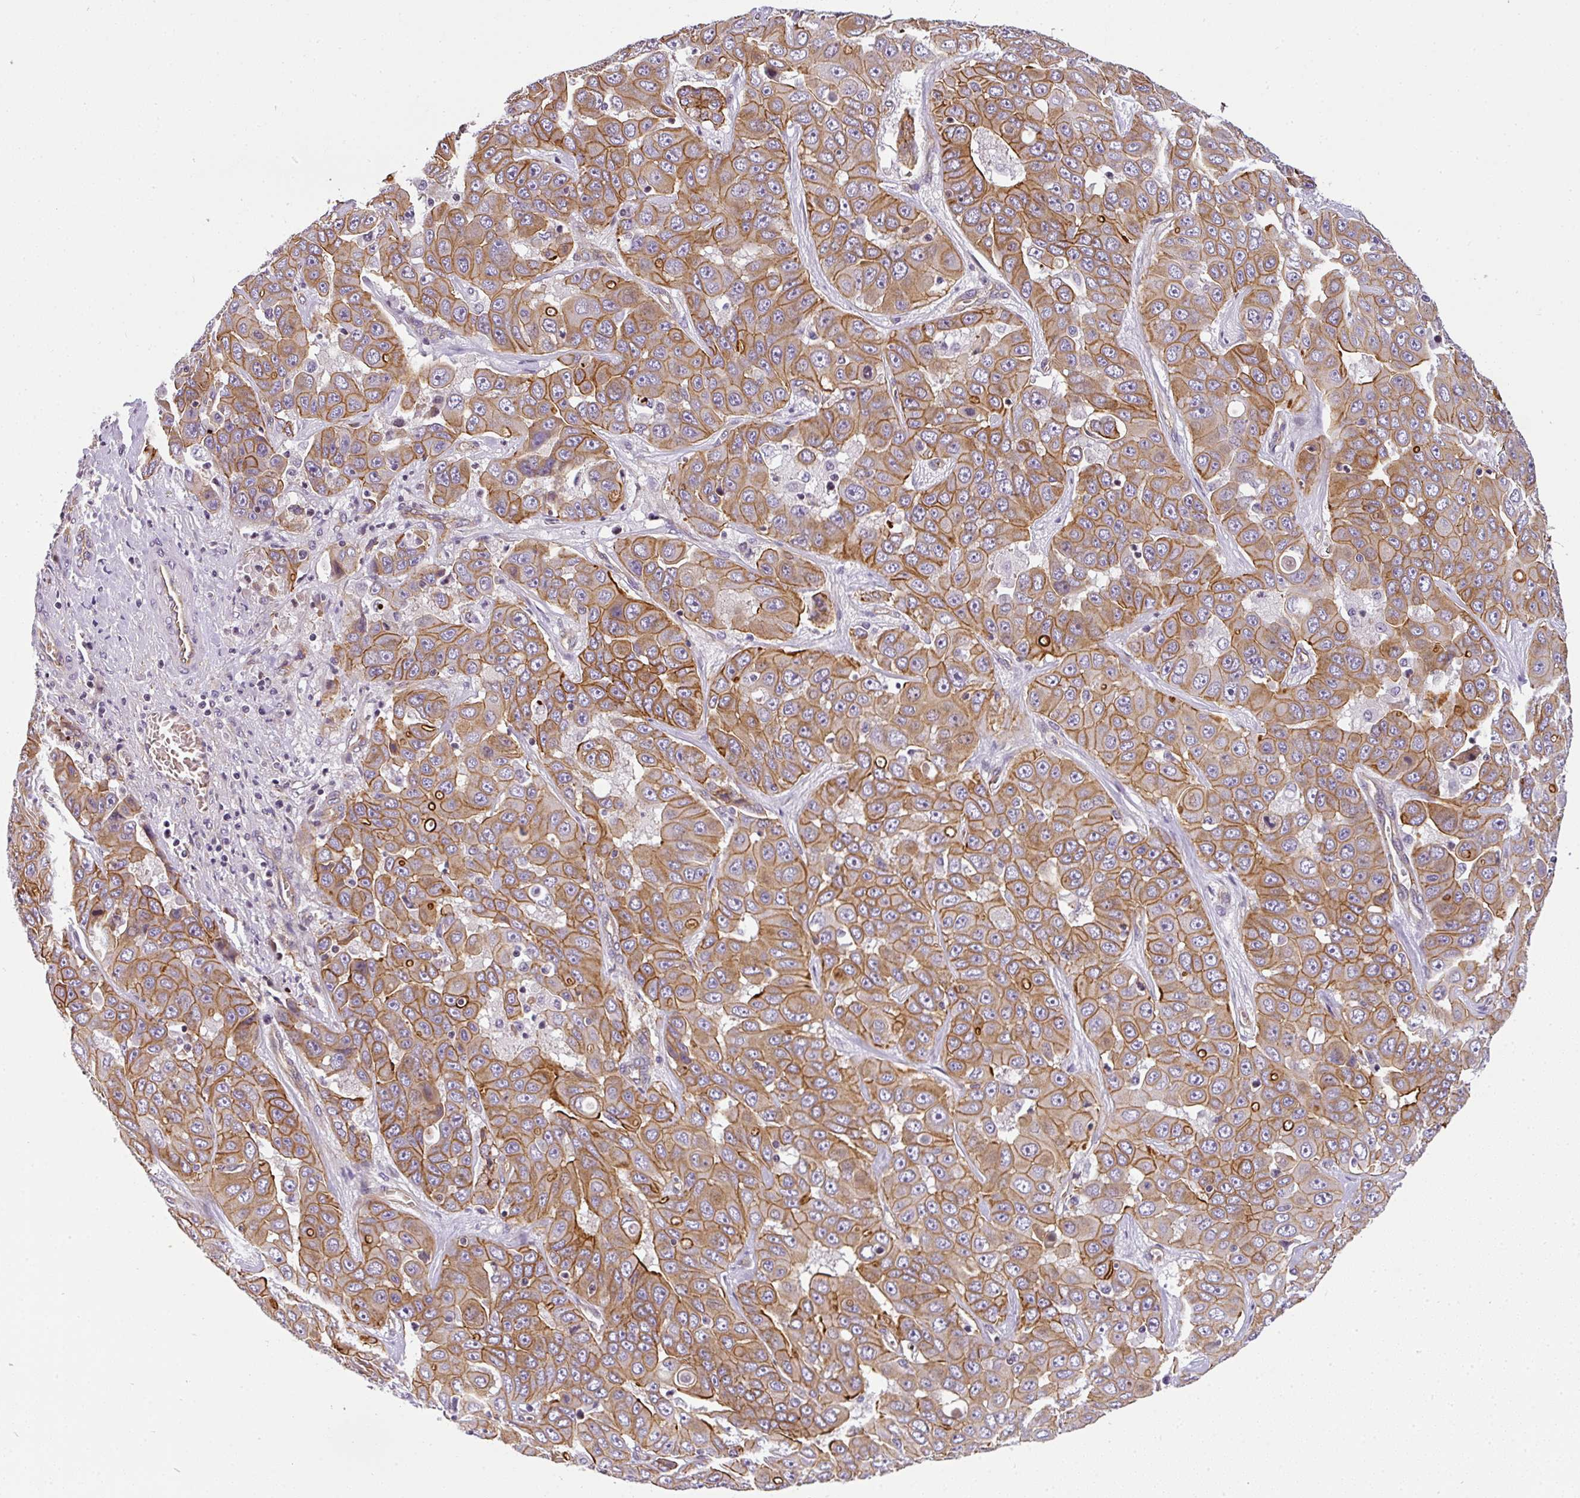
{"staining": {"intensity": "moderate", "quantity": ">75%", "location": "cytoplasmic/membranous"}, "tissue": "liver cancer", "cell_type": "Tumor cells", "image_type": "cancer", "snomed": [{"axis": "morphology", "description": "Cholangiocarcinoma"}, {"axis": "topography", "description": "Liver"}], "caption": "Liver cholangiocarcinoma was stained to show a protein in brown. There is medium levels of moderate cytoplasmic/membranous expression in approximately >75% of tumor cells. (IHC, brightfield microscopy, high magnification).", "gene": "OR11H4", "patient": {"sex": "female", "age": 52}}